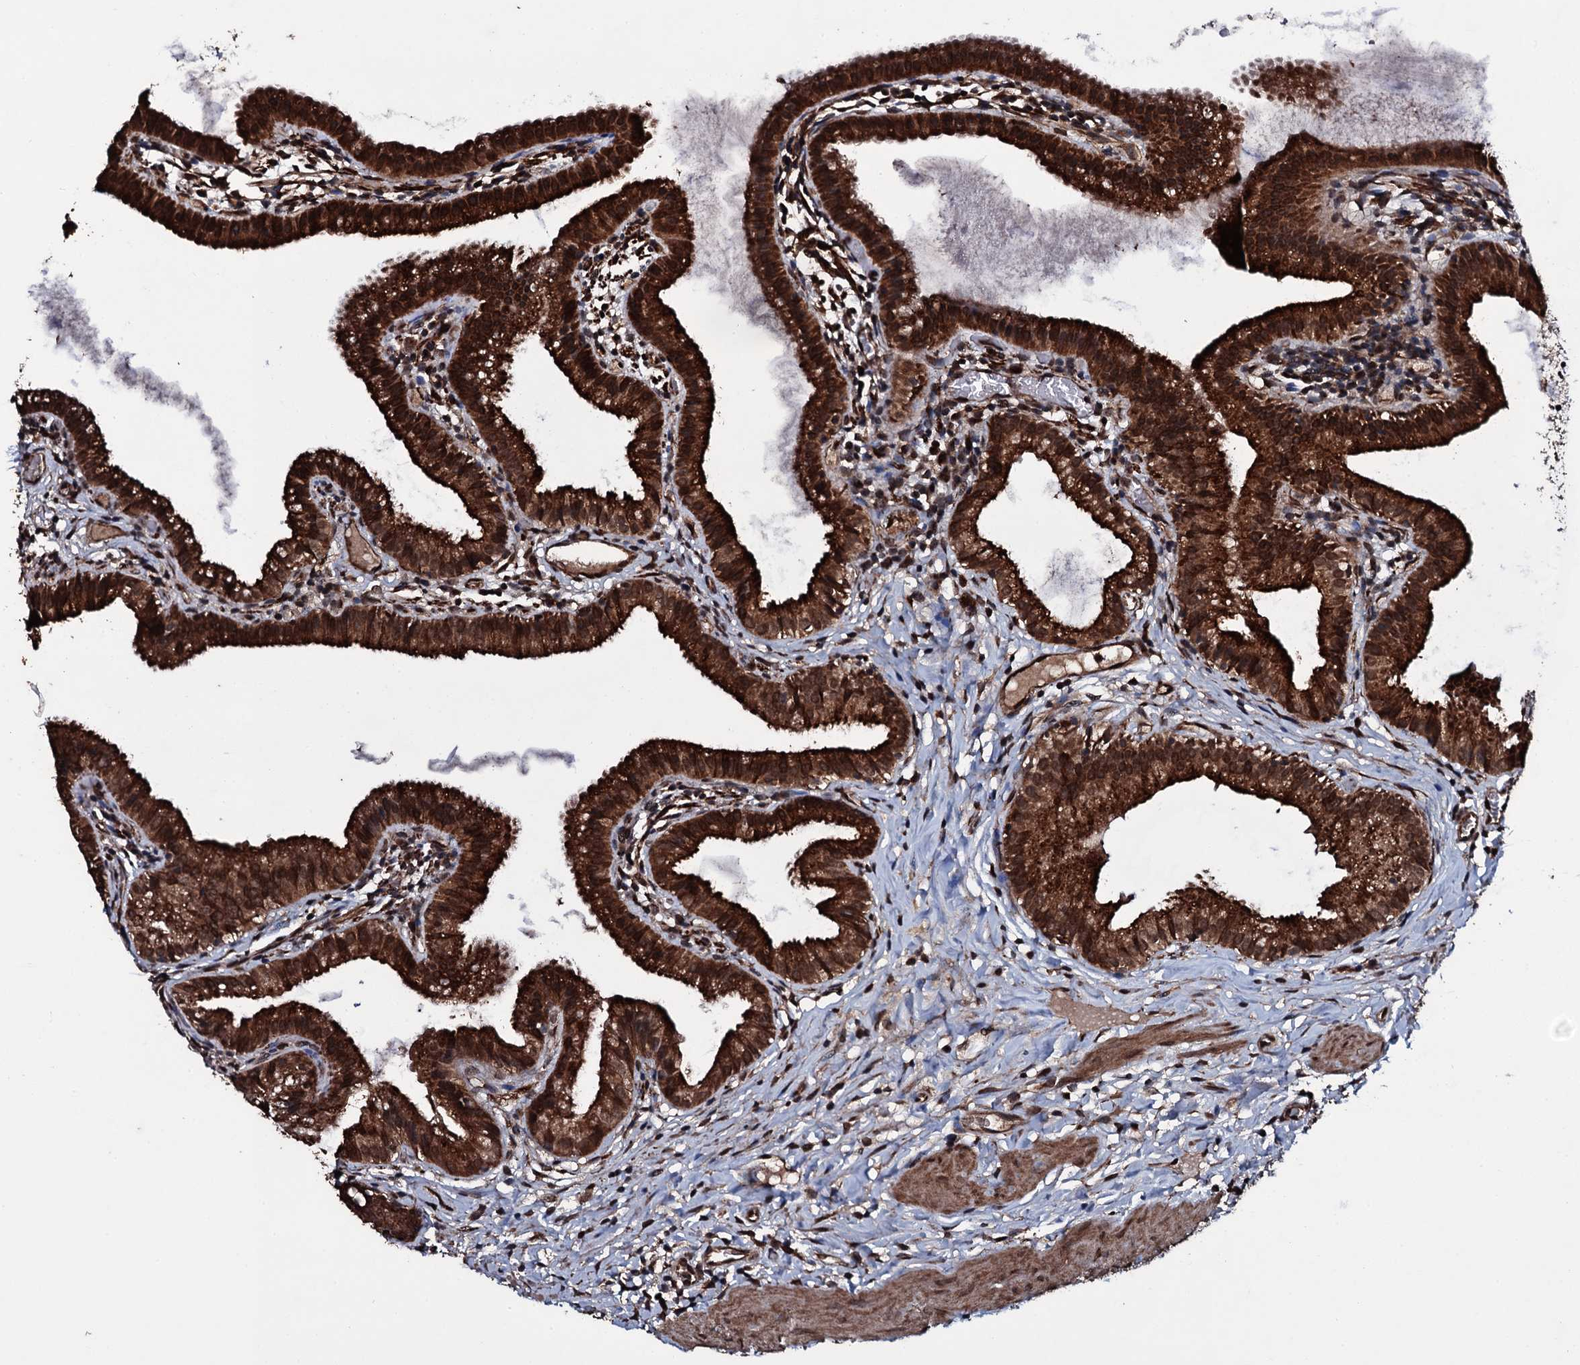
{"staining": {"intensity": "strong", "quantity": ">75%", "location": "cytoplasmic/membranous,nuclear"}, "tissue": "gallbladder", "cell_type": "Glandular cells", "image_type": "normal", "snomed": [{"axis": "morphology", "description": "Normal tissue, NOS"}, {"axis": "topography", "description": "Gallbladder"}], "caption": "This histopathology image demonstrates unremarkable gallbladder stained with immunohistochemistry to label a protein in brown. The cytoplasmic/membranous,nuclear of glandular cells show strong positivity for the protein. Nuclei are counter-stained blue.", "gene": "MRPS31", "patient": {"sex": "female", "age": 46}}